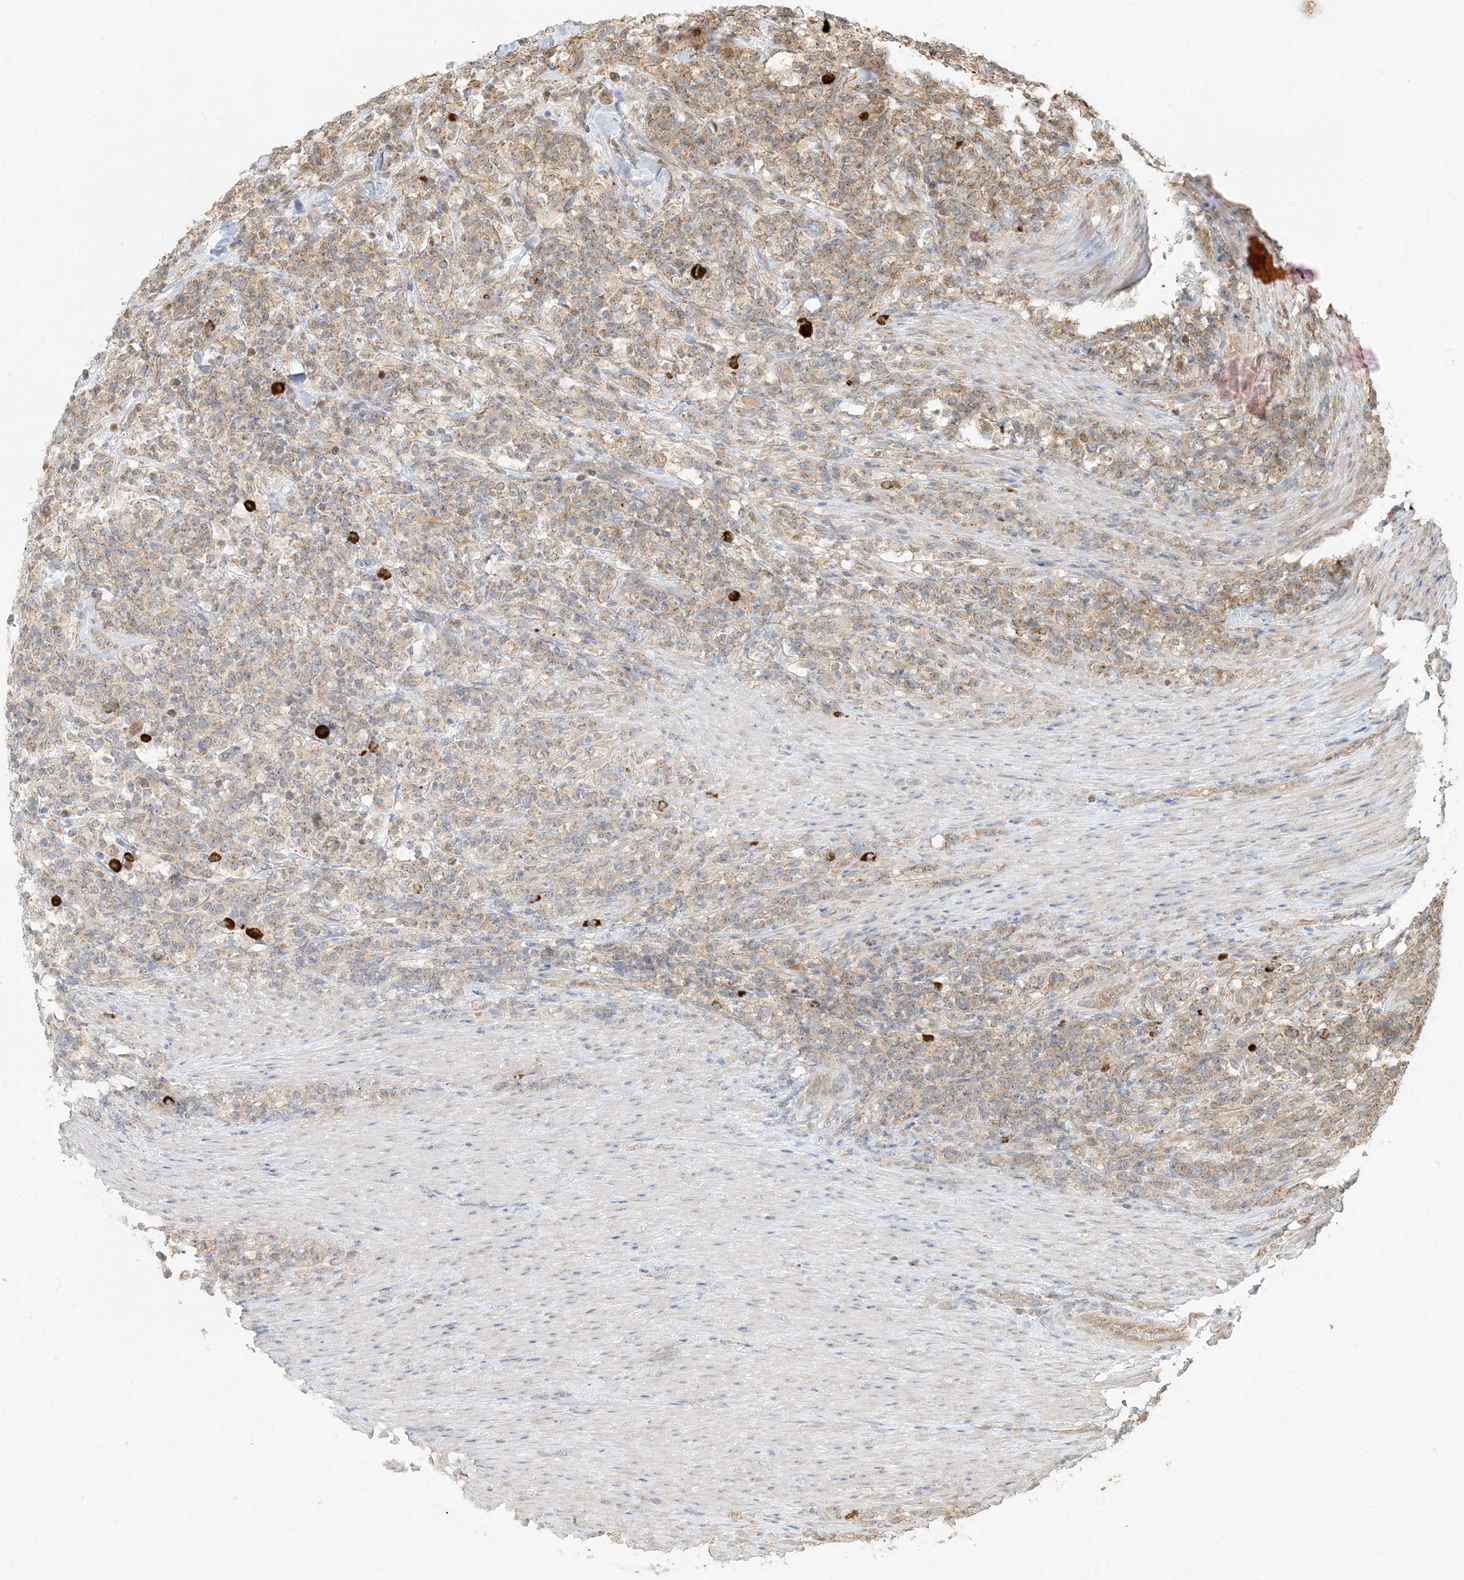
{"staining": {"intensity": "moderate", "quantity": "25%-75%", "location": "cytoplasmic/membranous"}, "tissue": "lymphoma", "cell_type": "Tumor cells", "image_type": "cancer", "snomed": [{"axis": "morphology", "description": "Malignant lymphoma, non-Hodgkin's type, High grade"}, {"axis": "topography", "description": "Soft tissue"}], "caption": "An image showing moderate cytoplasmic/membranous positivity in approximately 25%-75% of tumor cells in lymphoma, as visualized by brown immunohistochemical staining.", "gene": "MCOLN1", "patient": {"sex": "male", "age": 18}}